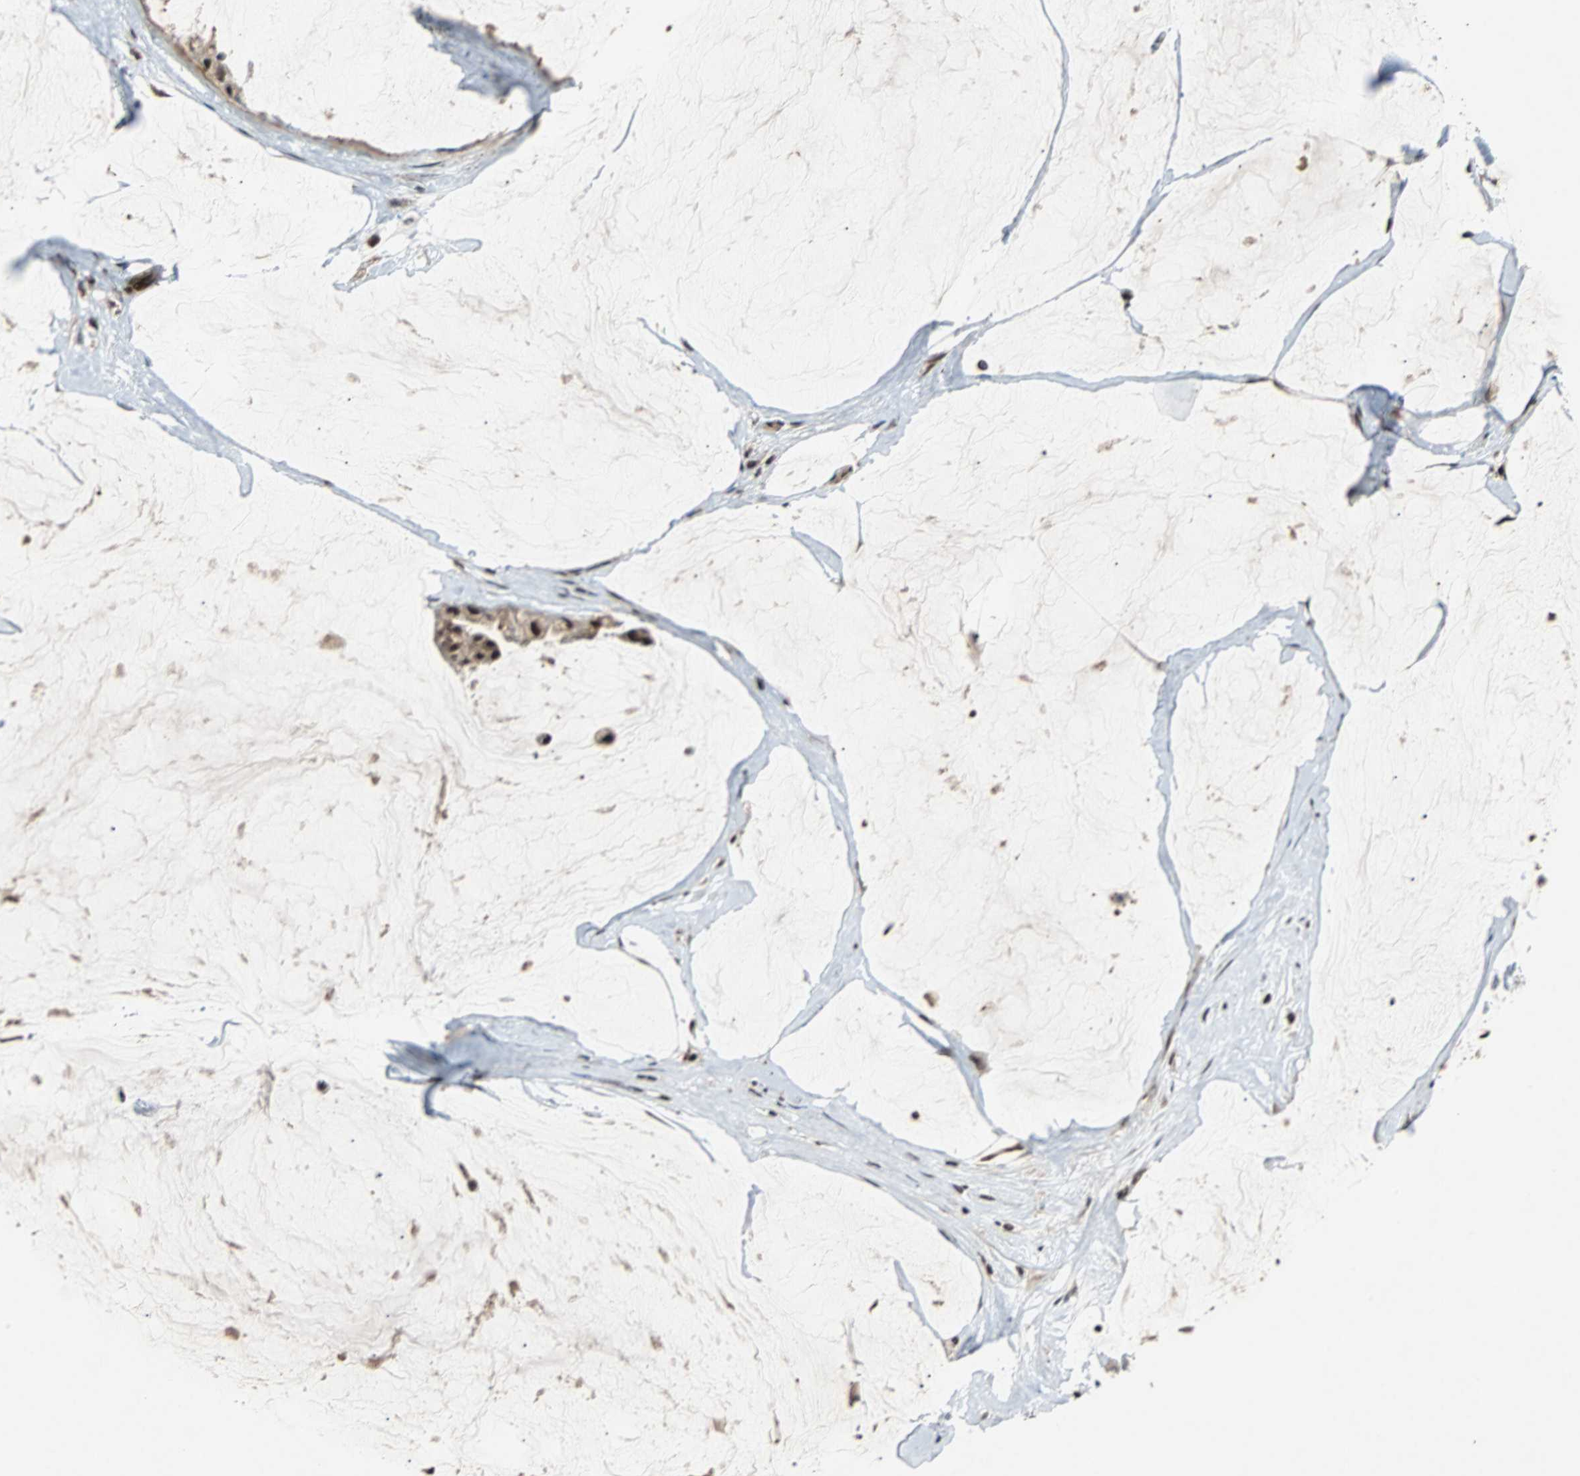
{"staining": {"intensity": "strong", "quantity": ">75%", "location": "nuclear"}, "tissue": "ovarian cancer", "cell_type": "Tumor cells", "image_type": "cancer", "snomed": [{"axis": "morphology", "description": "Cystadenocarcinoma, mucinous, NOS"}, {"axis": "topography", "description": "Ovary"}], "caption": "Strong nuclear protein staining is identified in approximately >75% of tumor cells in ovarian cancer (mucinous cystadenocarcinoma). (brown staining indicates protein expression, while blue staining denotes nuclei).", "gene": "TAF5", "patient": {"sex": "female", "age": 39}}